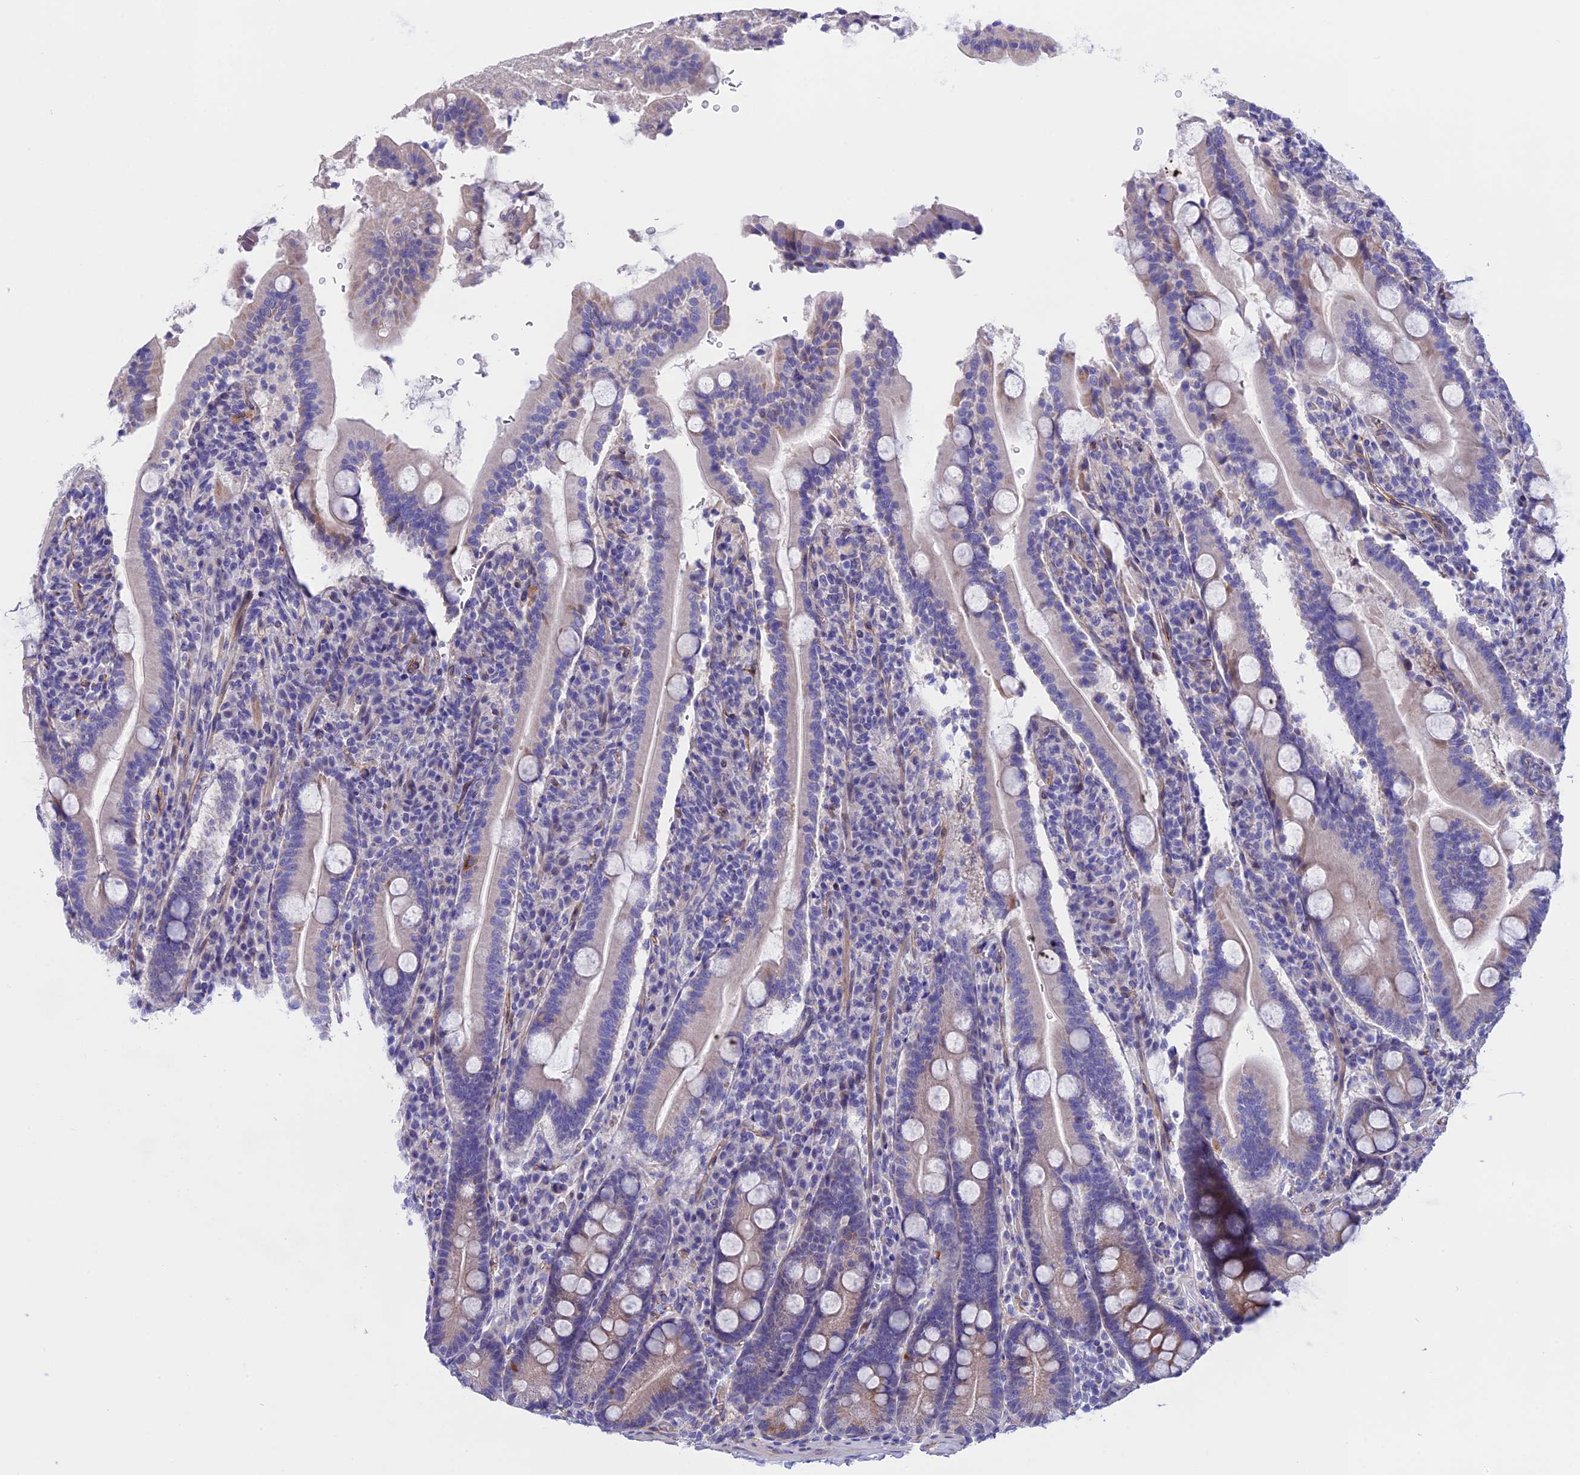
{"staining": {"intensity": "weak", "quantity": "25%-75%", "location": "cytoplasmic/membranous"}, "tissue": "duodenum", "cell_type": "Glandular cells", "image_type": "normal", "snomed": [{"axis": "morphology", "description": "Normal tissue, NOS"}, {"axis": "topography", "description": "Duodenum"}], "caption": "Benign duodenum shows weak cytoplasmic/membranous expression in approximately 25%-75% of glandular cells, visualized by immunohistochemistry.", "gene": "TMEM138", "patient": {"sex": "male", "age": 35}}